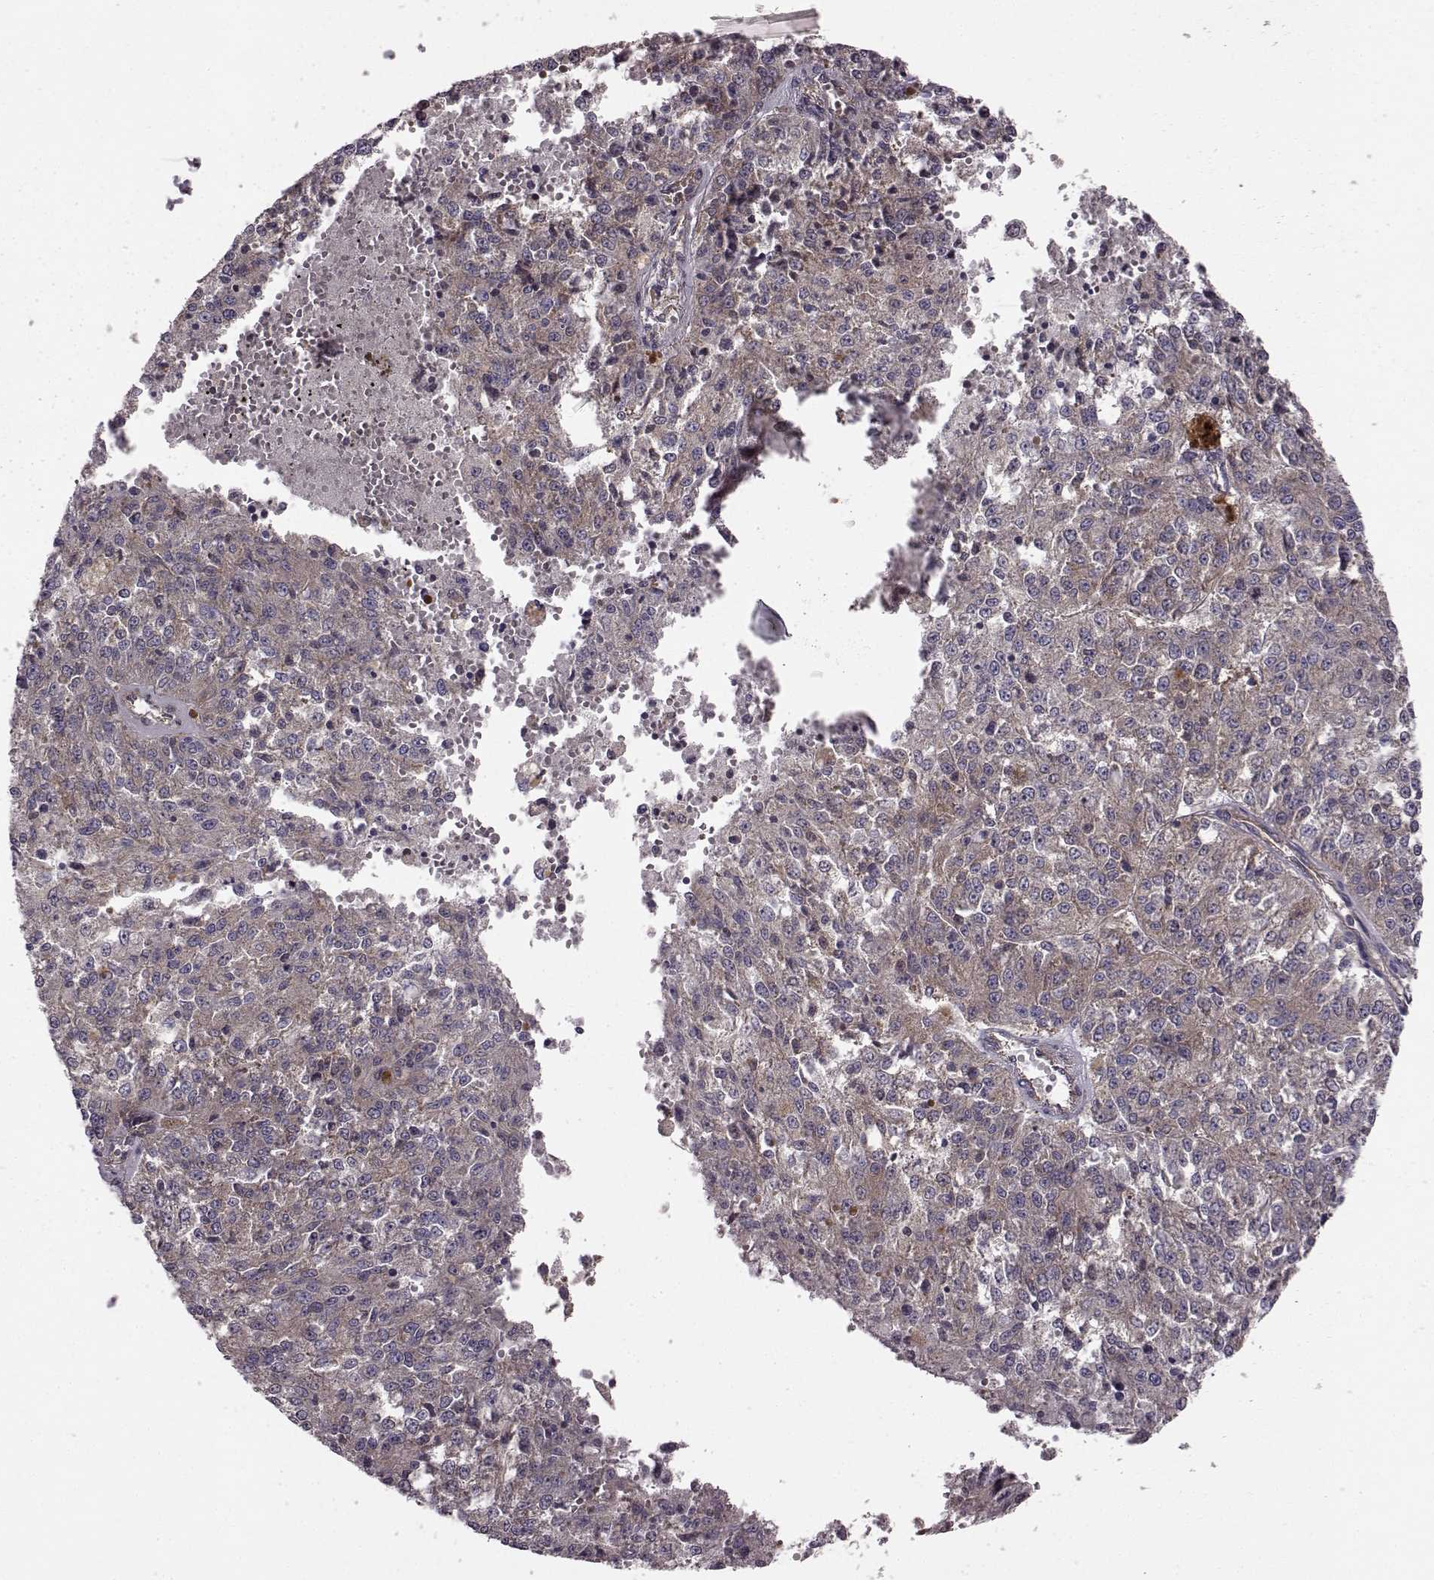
{"staining": {"intensity": "weak", "quantity": ">75%", "location": "cytoplasmic/membranous"}, "tissue": "melanoma", "cell_type": "Tumor cells", "image_type": "cancer", "snomed": [{"axis": "morphology", "description": "Malignant melanoma, Metastatic site"}, {"axis": "topography", "description": "Lymph node"}], "caption": "Immunohistochemical staining of human melanoma exhibits weak cytoplasmic/membranous protein positivity in about >75% of tumor cells.", "gene": "RABGAP1", "patient": {"sex": "female", "age": 64}}